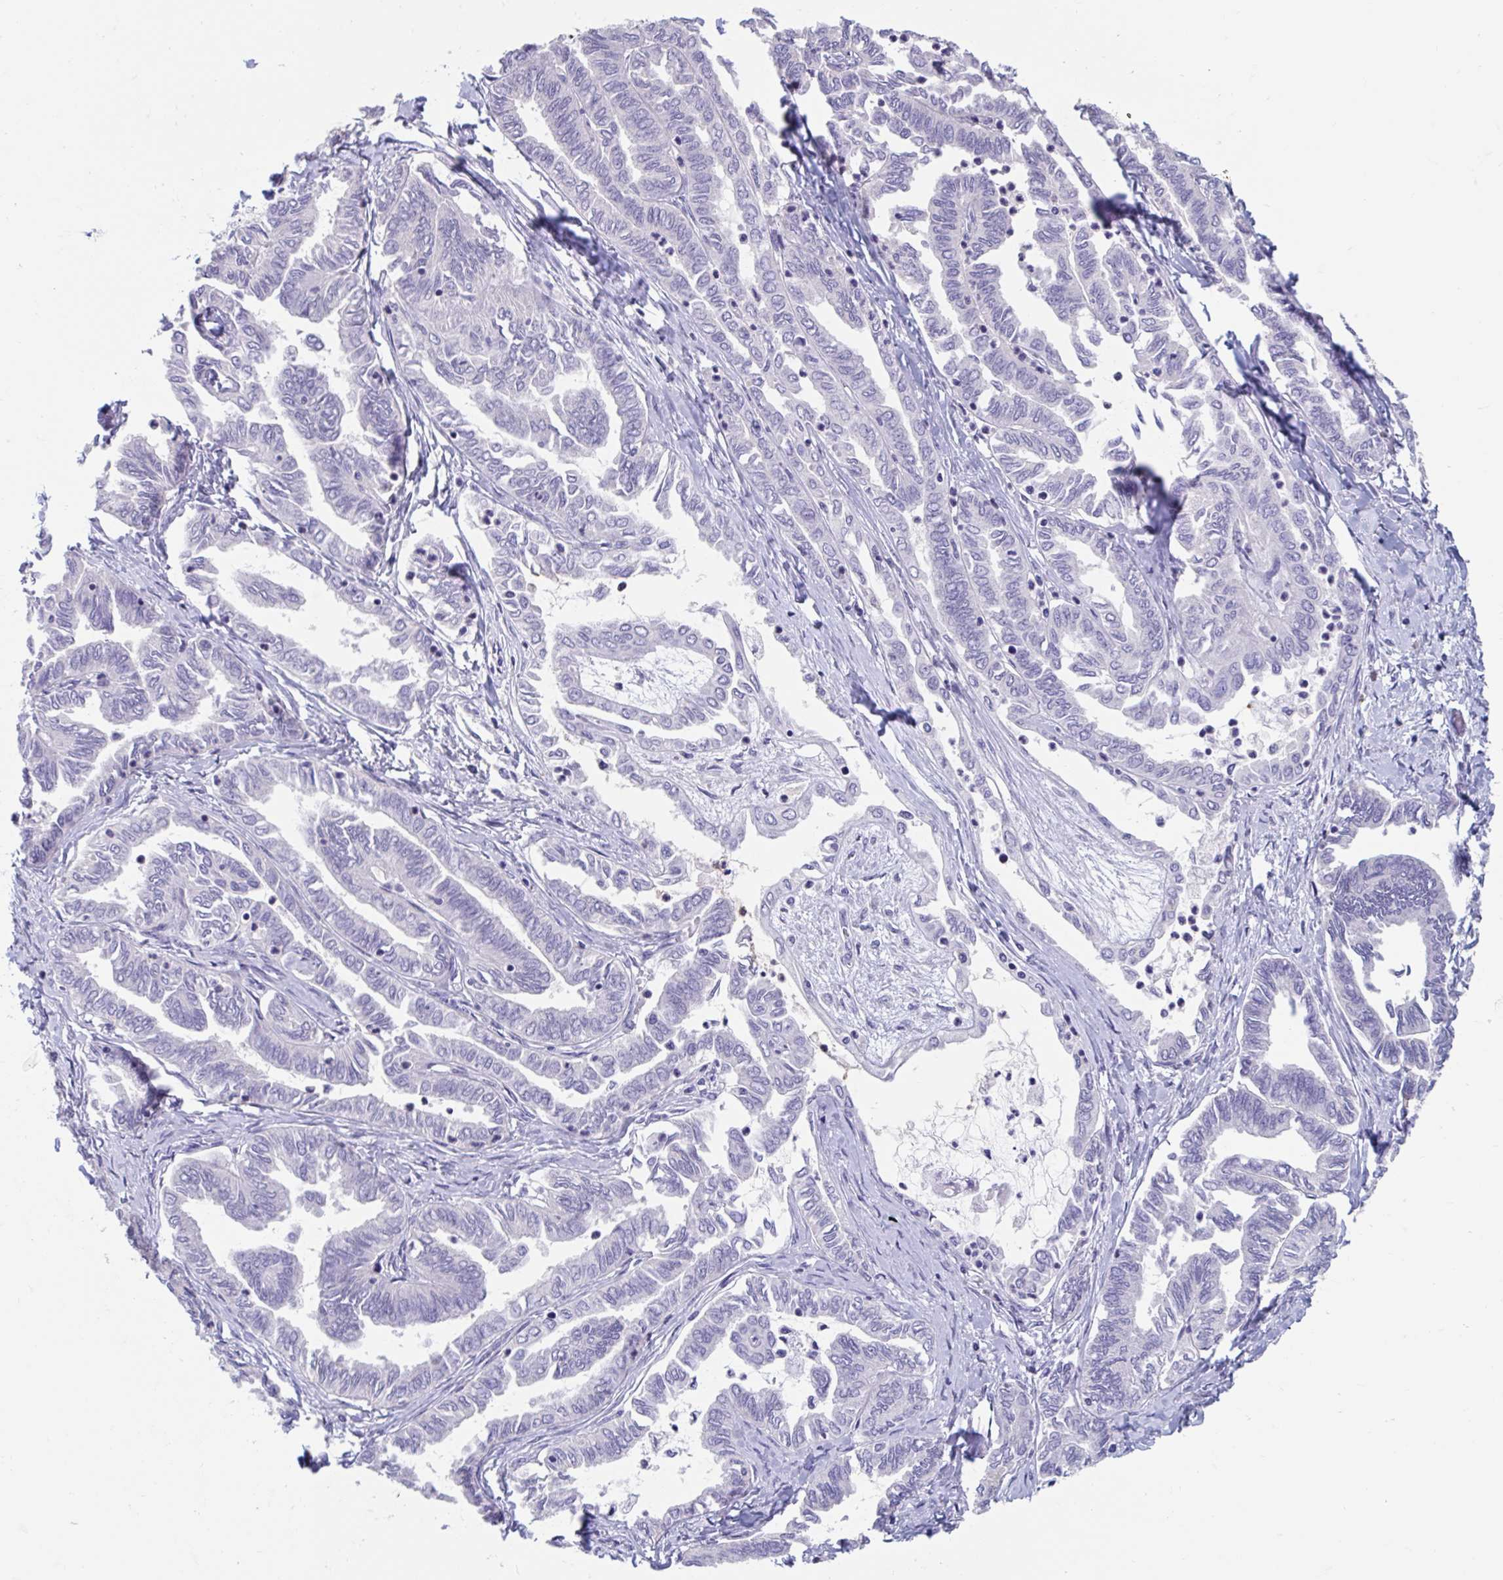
{"staining": {"intensity": "negative", "quantity": "none", "location": "none"}, "tissue": "ovarian cancer", "cell_type": "Tumor cells", "image_type": "cancer", "snomed": [{"axis": "morphology", "description": "Carcinoma, endometroid"}, {"axis": "topography", "description": "Ovary"}], "caption": "Immunohistochemistry (IHC) histopathology image of endometroid carcinoma (ovarian) stained for a protein (brown), which demonstrates no staining in tumor cells.", "gene": "GPR162", "patient": {"sex": "female", "age": 70}}